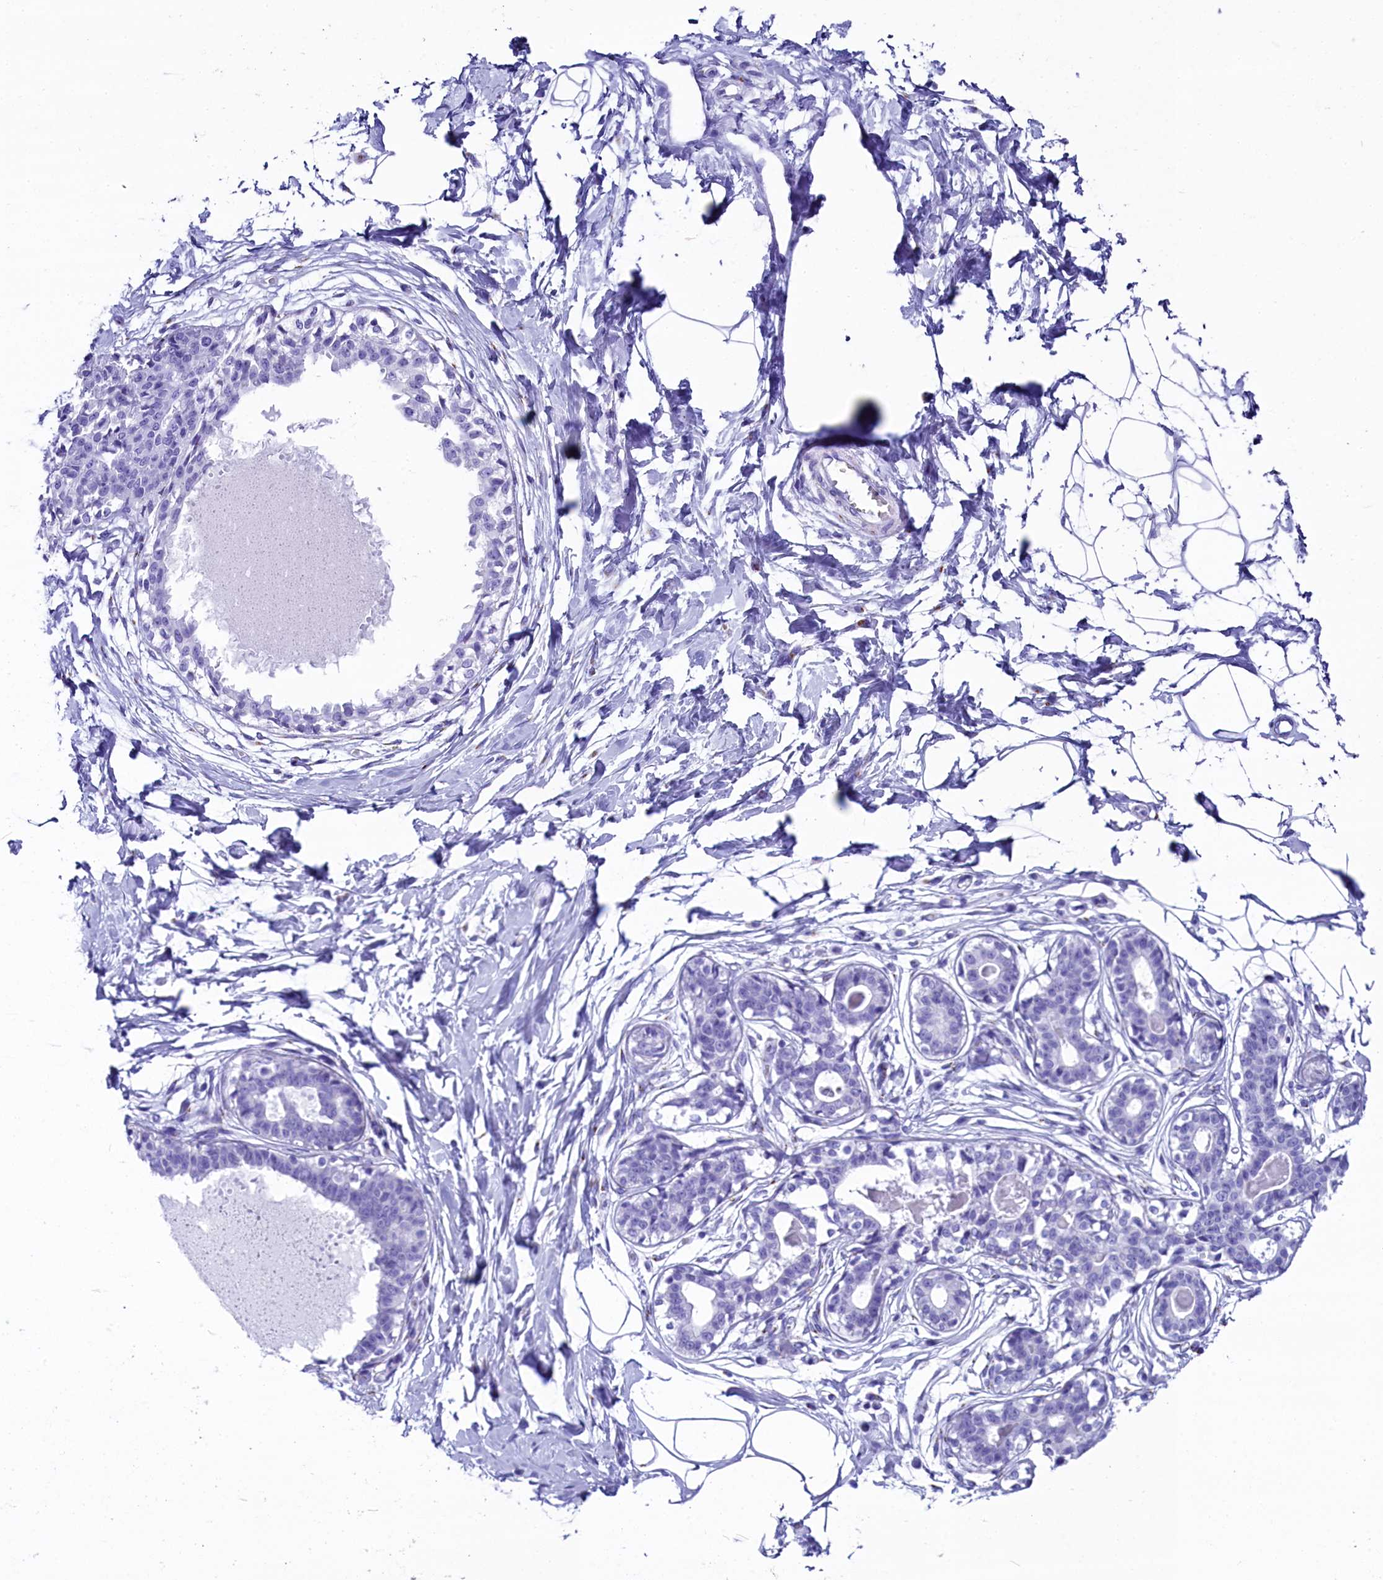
{"staining": {"intensity": "negative", "quantity": "none", "location": "none"}, "tissue": "breast", "cell_type": "Adipocytes", "image_type": "normal", "snomed": [{"axis": "morphology", "description": "Normal tissue, NOS"}, {"axis": "topography", "description": "Breast"}], "caption": "Protein analysis of unremarkable breast shows no significant positivity in adipocytes. (DAB IHC with hematoxylin counter stain).", "gene": "AP3B2", "patient": {"sex": "female", "age": 45}}